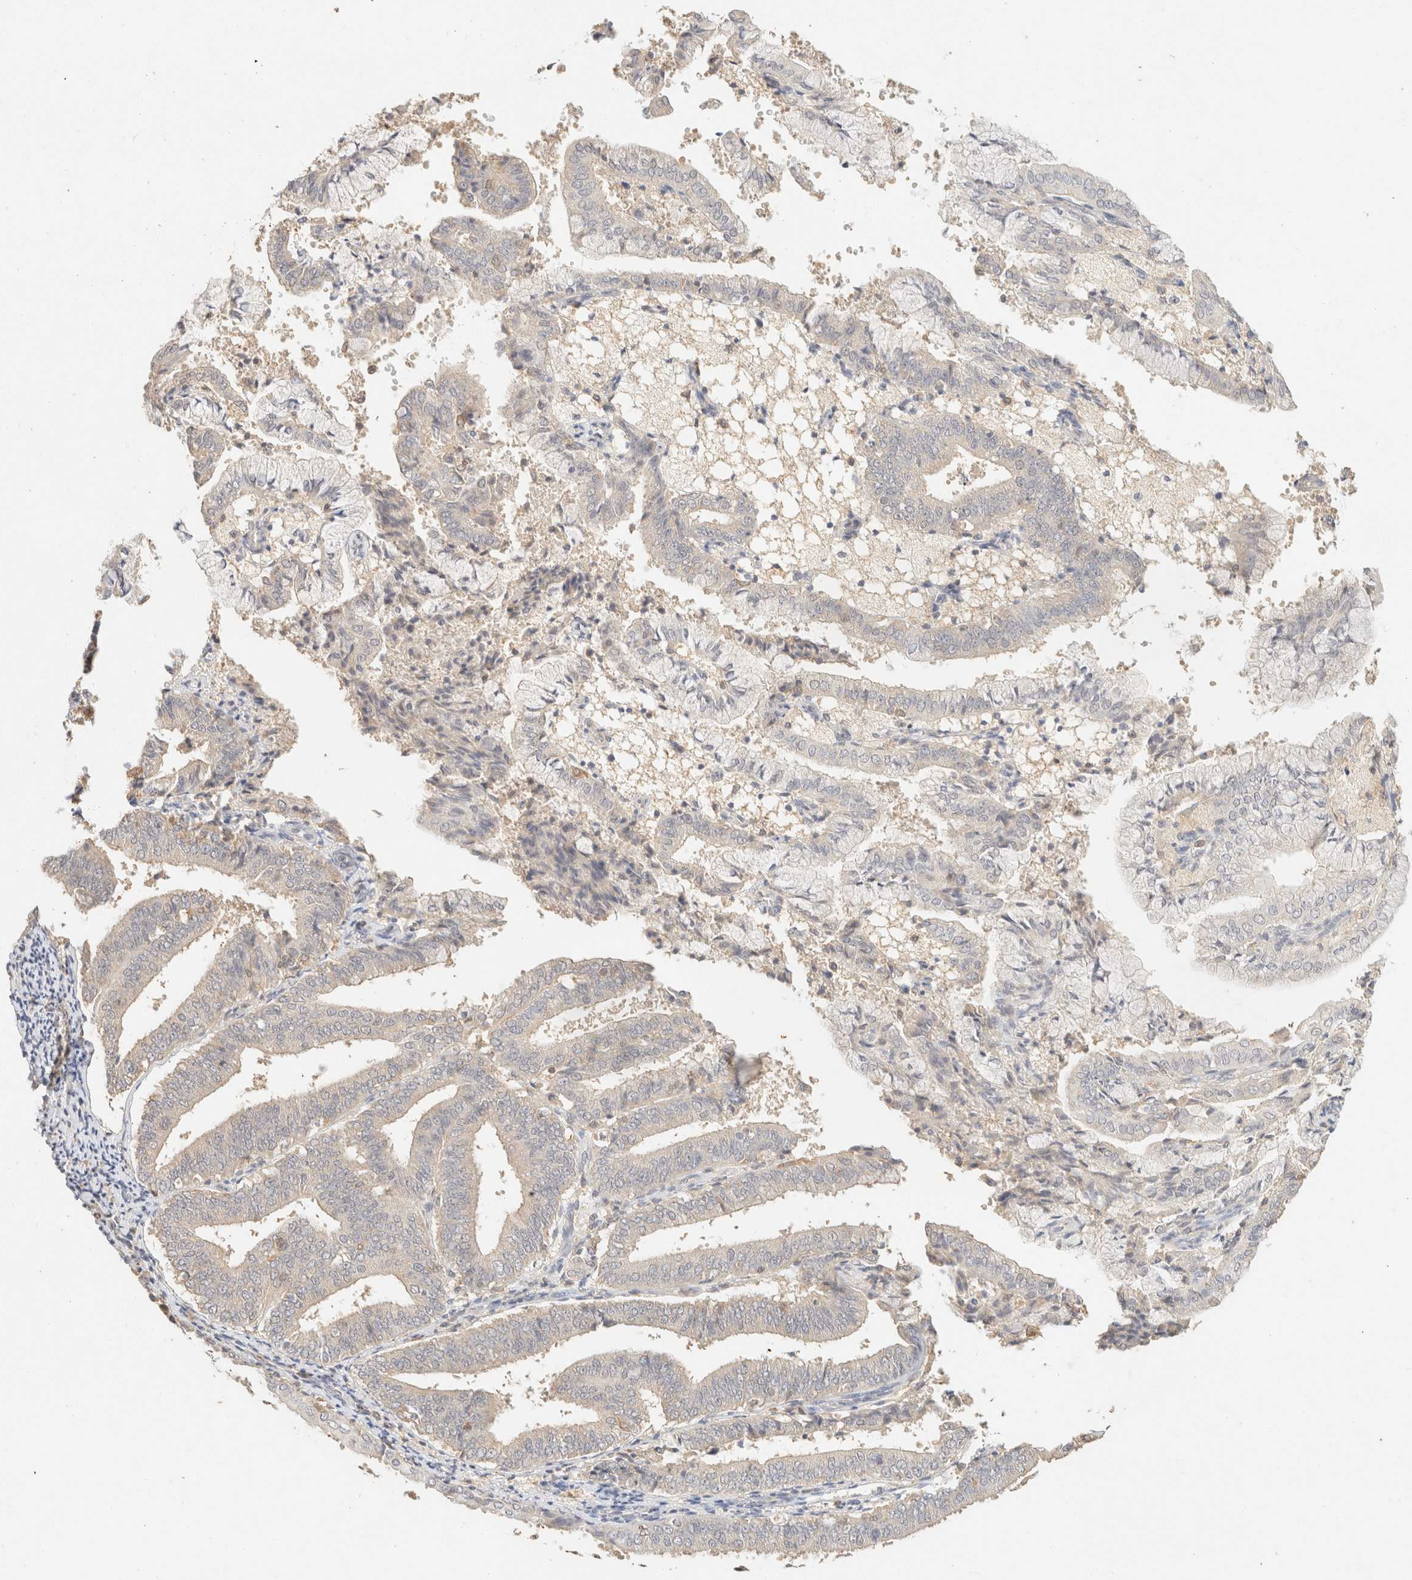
{"staining": {"intensity": "negative", "quantity": "none", "location": "none"}, "tissue": "endometrial cancer", "cell_type": "Tumor cells", "image_type": "cancer", "snomed": [{"axis": "morphology", "description": "Adenocarcinoma, NOS"}, {"axis": "topography", "description": "Endometrium"}], "caption": "This is an IHC photomicrograph of human adenocarcinoma (endometrial). There is no positivity in tumor cells.", "gene": "TIMD4", "patient": {"sex": "female", "age": 63}}